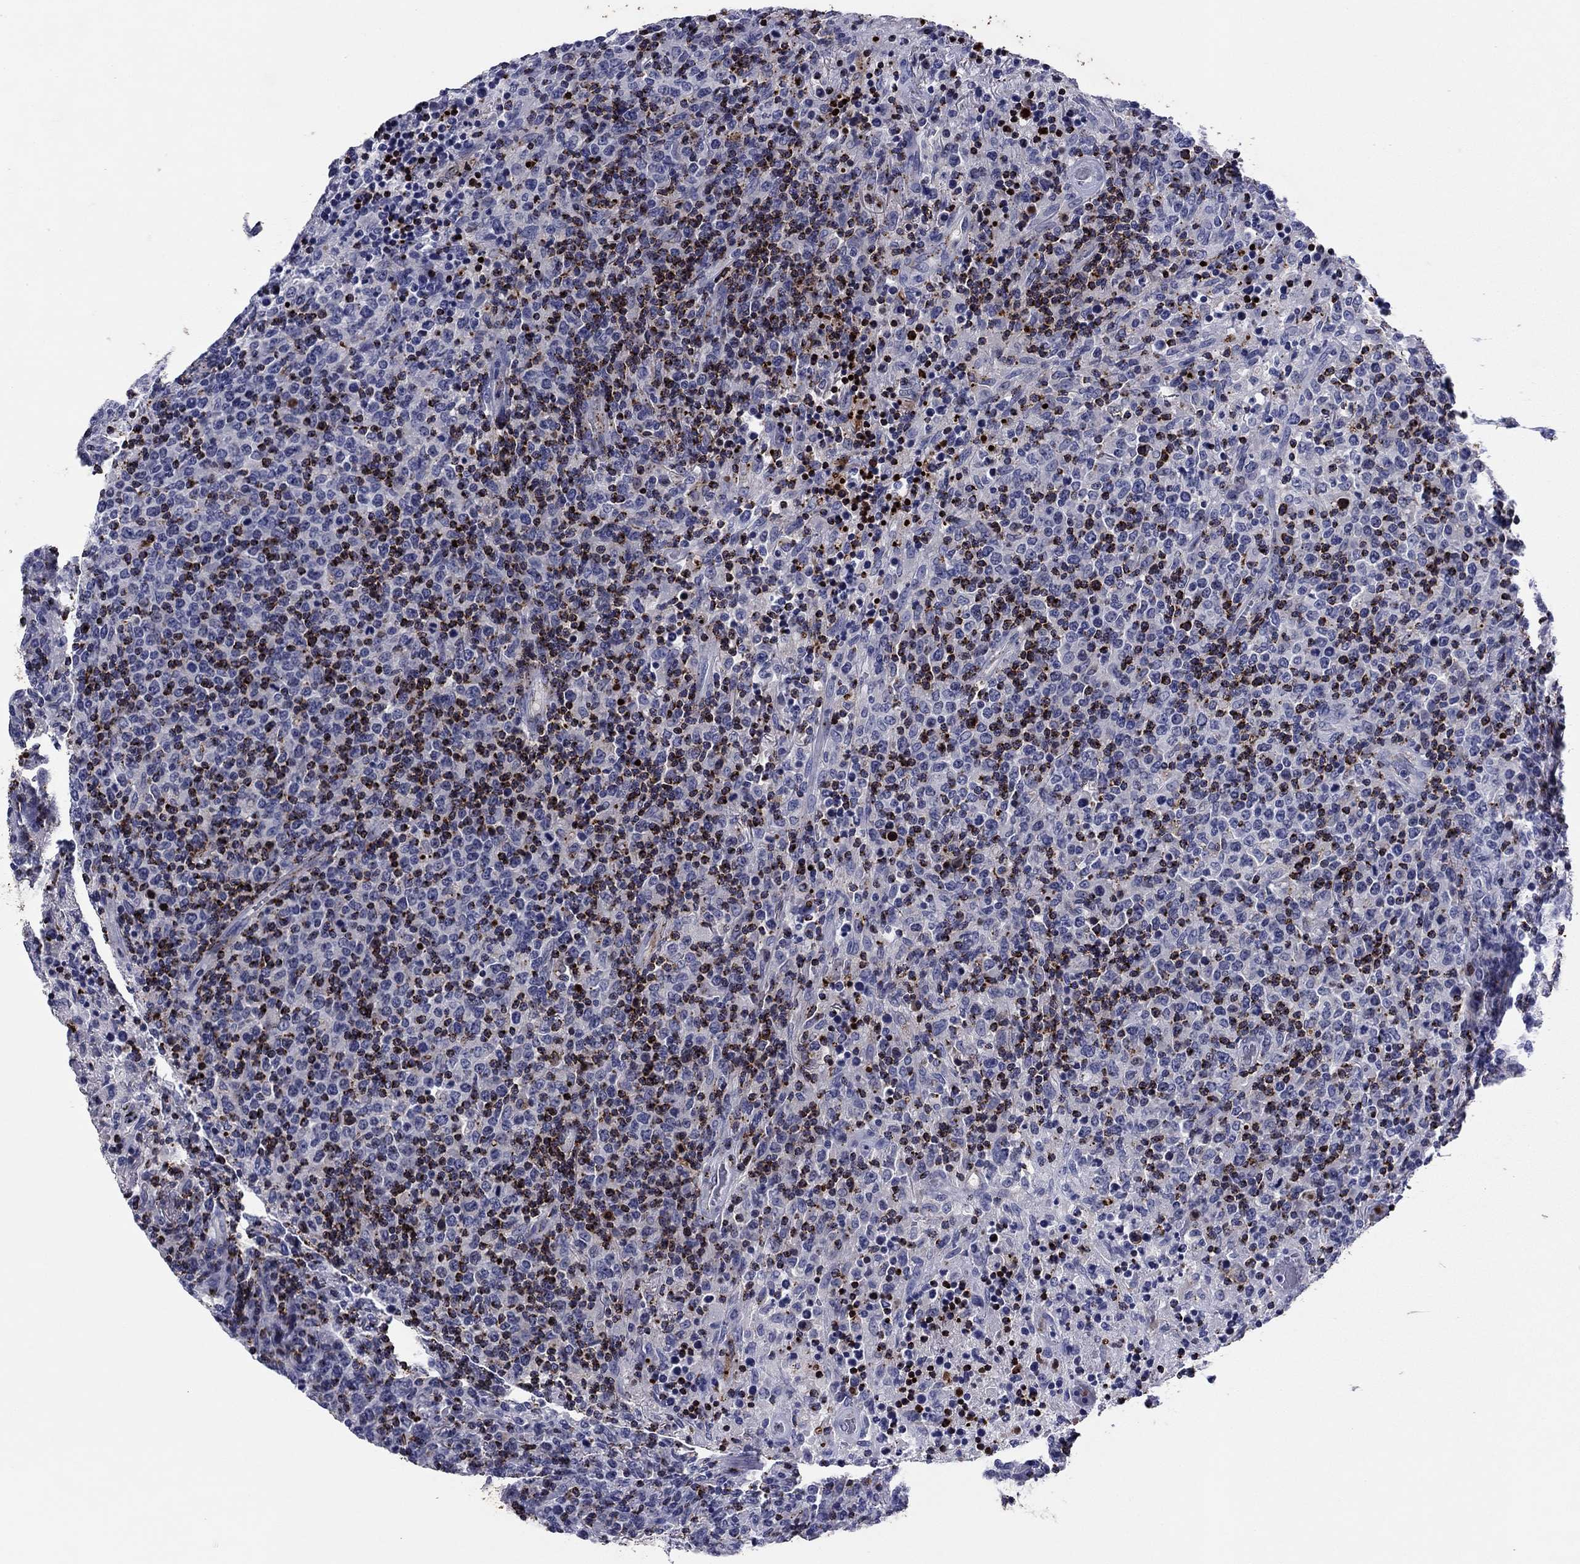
{"staining": {"intensity": "negative", "quantity": "none", "location": "none"}, "tissue": "lymphoma", "cell_type": "Tumor cells", "image_type": "cancer", "snomed": [{"axis": "morphology", "description": "Malignant lymphoma, non-Hodgkin's type, High grade"}, {"axis": "topography", "description": "Lung"}], "caption": "The image reveals no significant staining in tumor cells of malignant lymphoma, non-Hodgkin's type (high-grade).", "gene": "GZMK", "patient": {"sex": "male", "age": 79}}